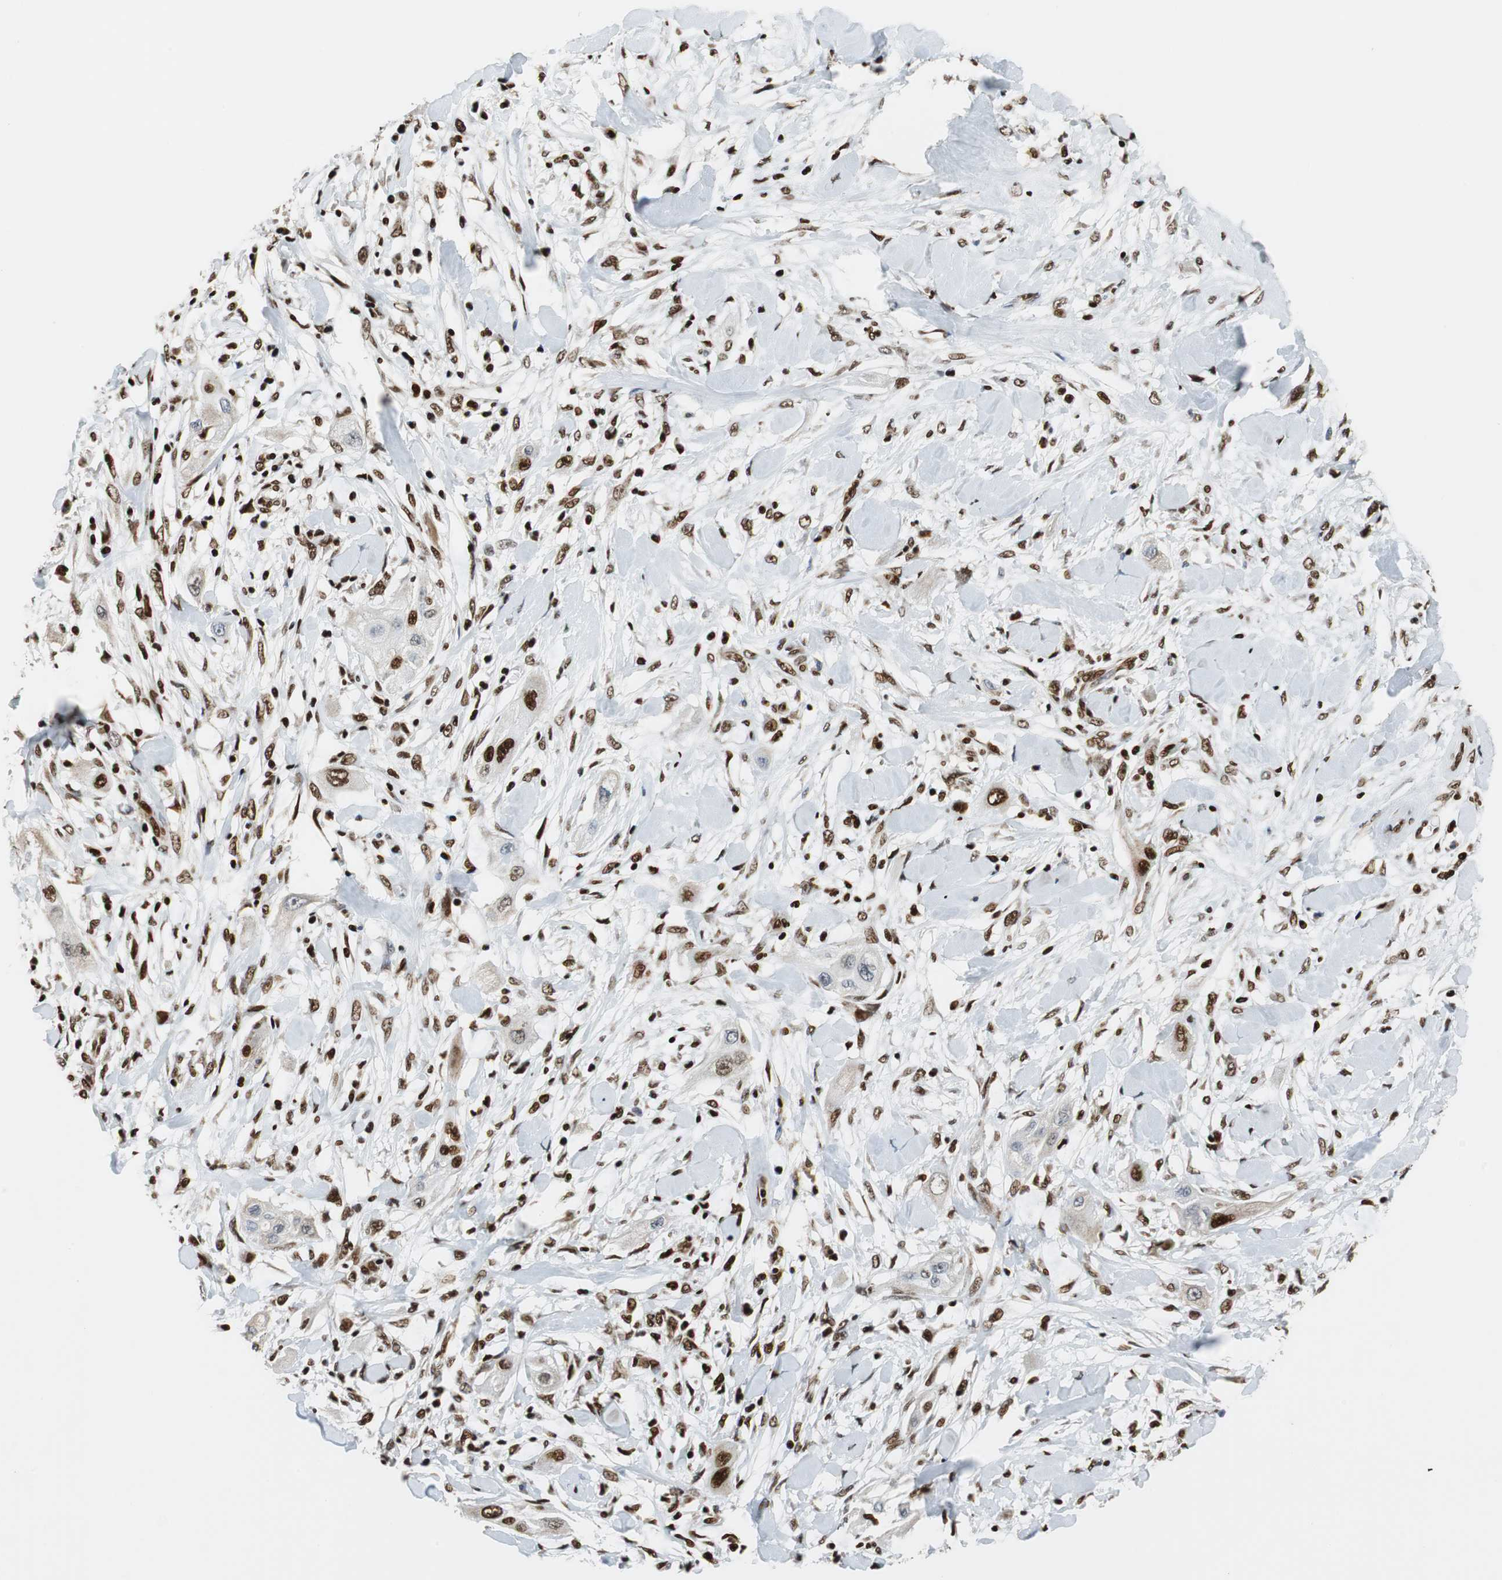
{"staining": {"intensity": "strong", "quantity": "25%-75%", "location": "nuclear"}, "tissue": "lung cancer", "cell_type": "Tumor cells", "image_type": "cancer", "snomed": [{"axis": "morphology", "description": "Squamous cell carcinoma, NOS"}, {"axis": "topography", "description": "Lung"}], "caption": "Protein analysis of lung squamous cell carcinoma tissue shows strong nuclear expression in approximately 25%-75% of tumor cells.", "gene": "HDAC1", "patient": {"sex": "female", "age": 47}}